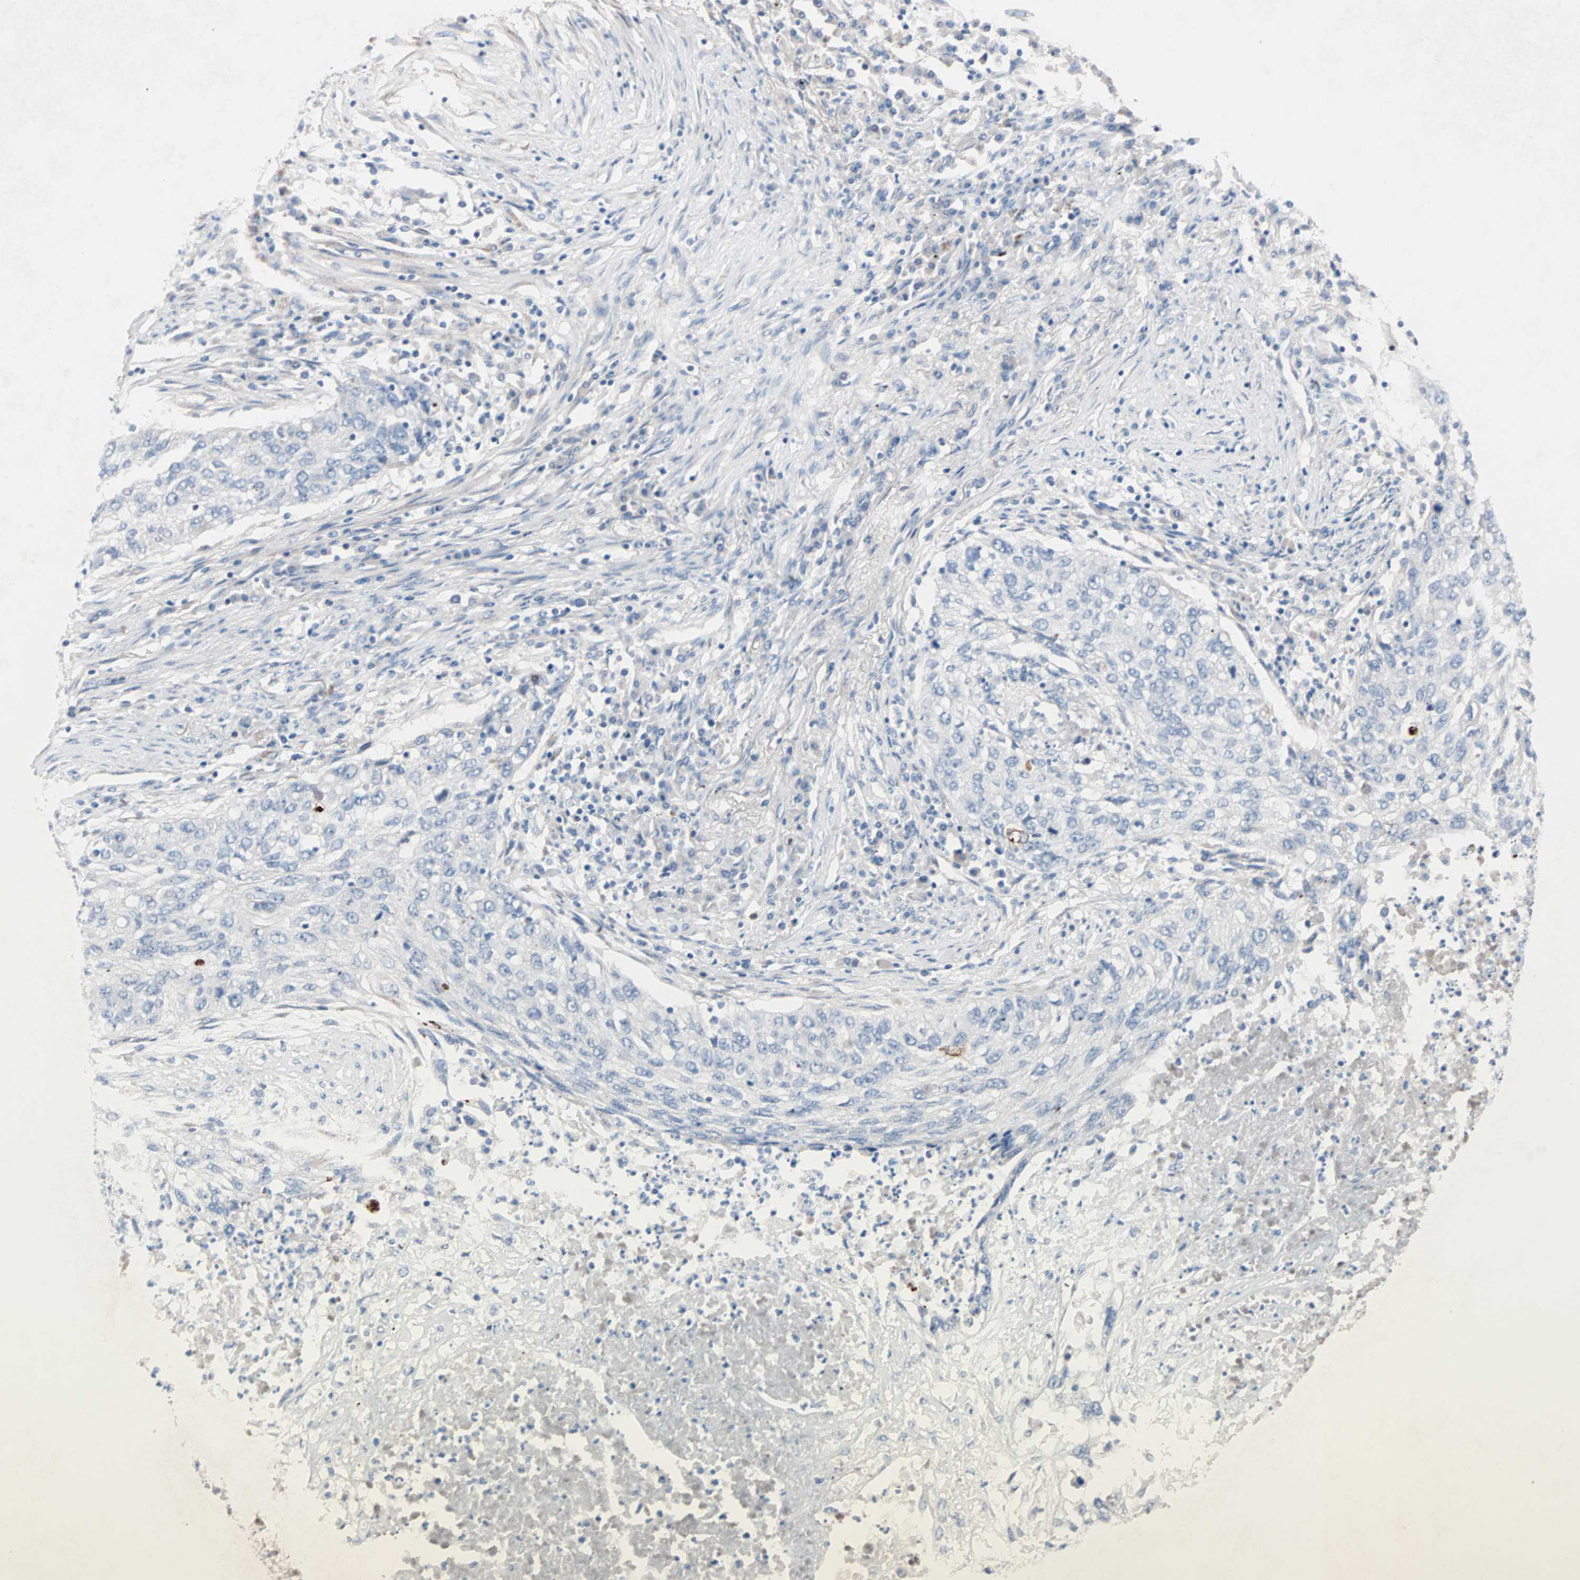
{"staining": {"intensity": "negative", "quantity": "none", "location": "none"}, "tissue": "lung cancer", "cell_type": "Tumor cells", "image_type": "cancer", "snomed": [{"axis": "morphology", "description": "Squamous cell carcinoma, NOS"}, {"axis": "topography", "description": "Lung"}], "caption": "Tumor cells show no significant protein staining in lung cancer. The staining is performed using DAB (3,3'-diaminobenzidine) brown chromogen with nuclei counter-stained in using hematoxylin.", "gene": "ULBP1", "patient": {"sex": "female", "age": 63}}